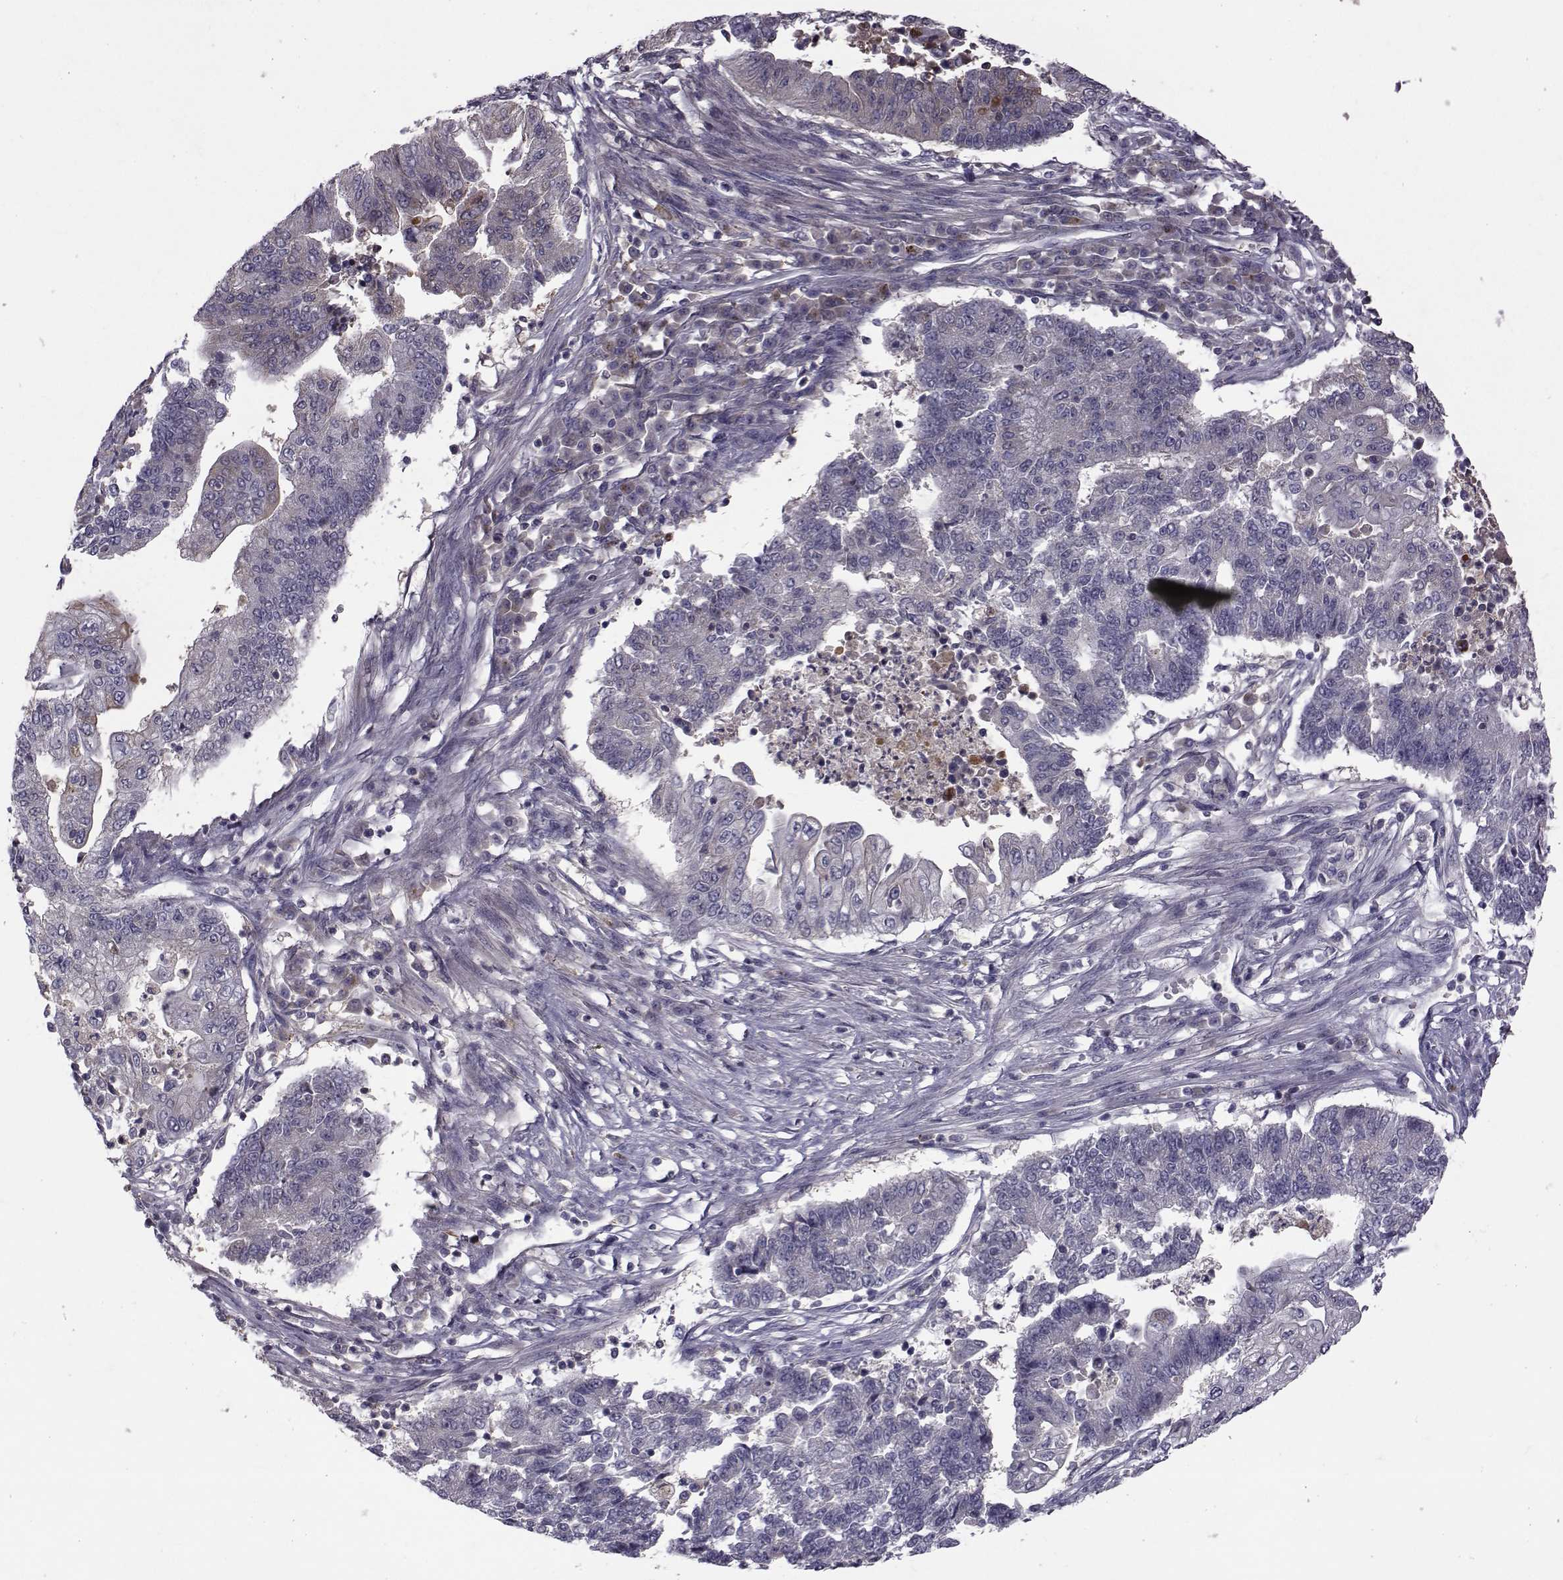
{"staining": {"intensity": "negative", "quantity": "none", "location": "none"}, "tissue": "endometrial cancer", "cell_type": "Tumor cells", "image_type": "cancer", "snomed": [{"axis": "morphology", "description": "Adenocarcinoma, NOS"}, {"axis": "topography", "description": "Uterus"}, {"axis": "topography", "description": "Endometrium"}], "caption": "There is no significant staining in tumor cells of adenocarcinoma (endometrial).", "gene": "TNFRSF11B", "patient": {"sex": "female", "age": 54}}